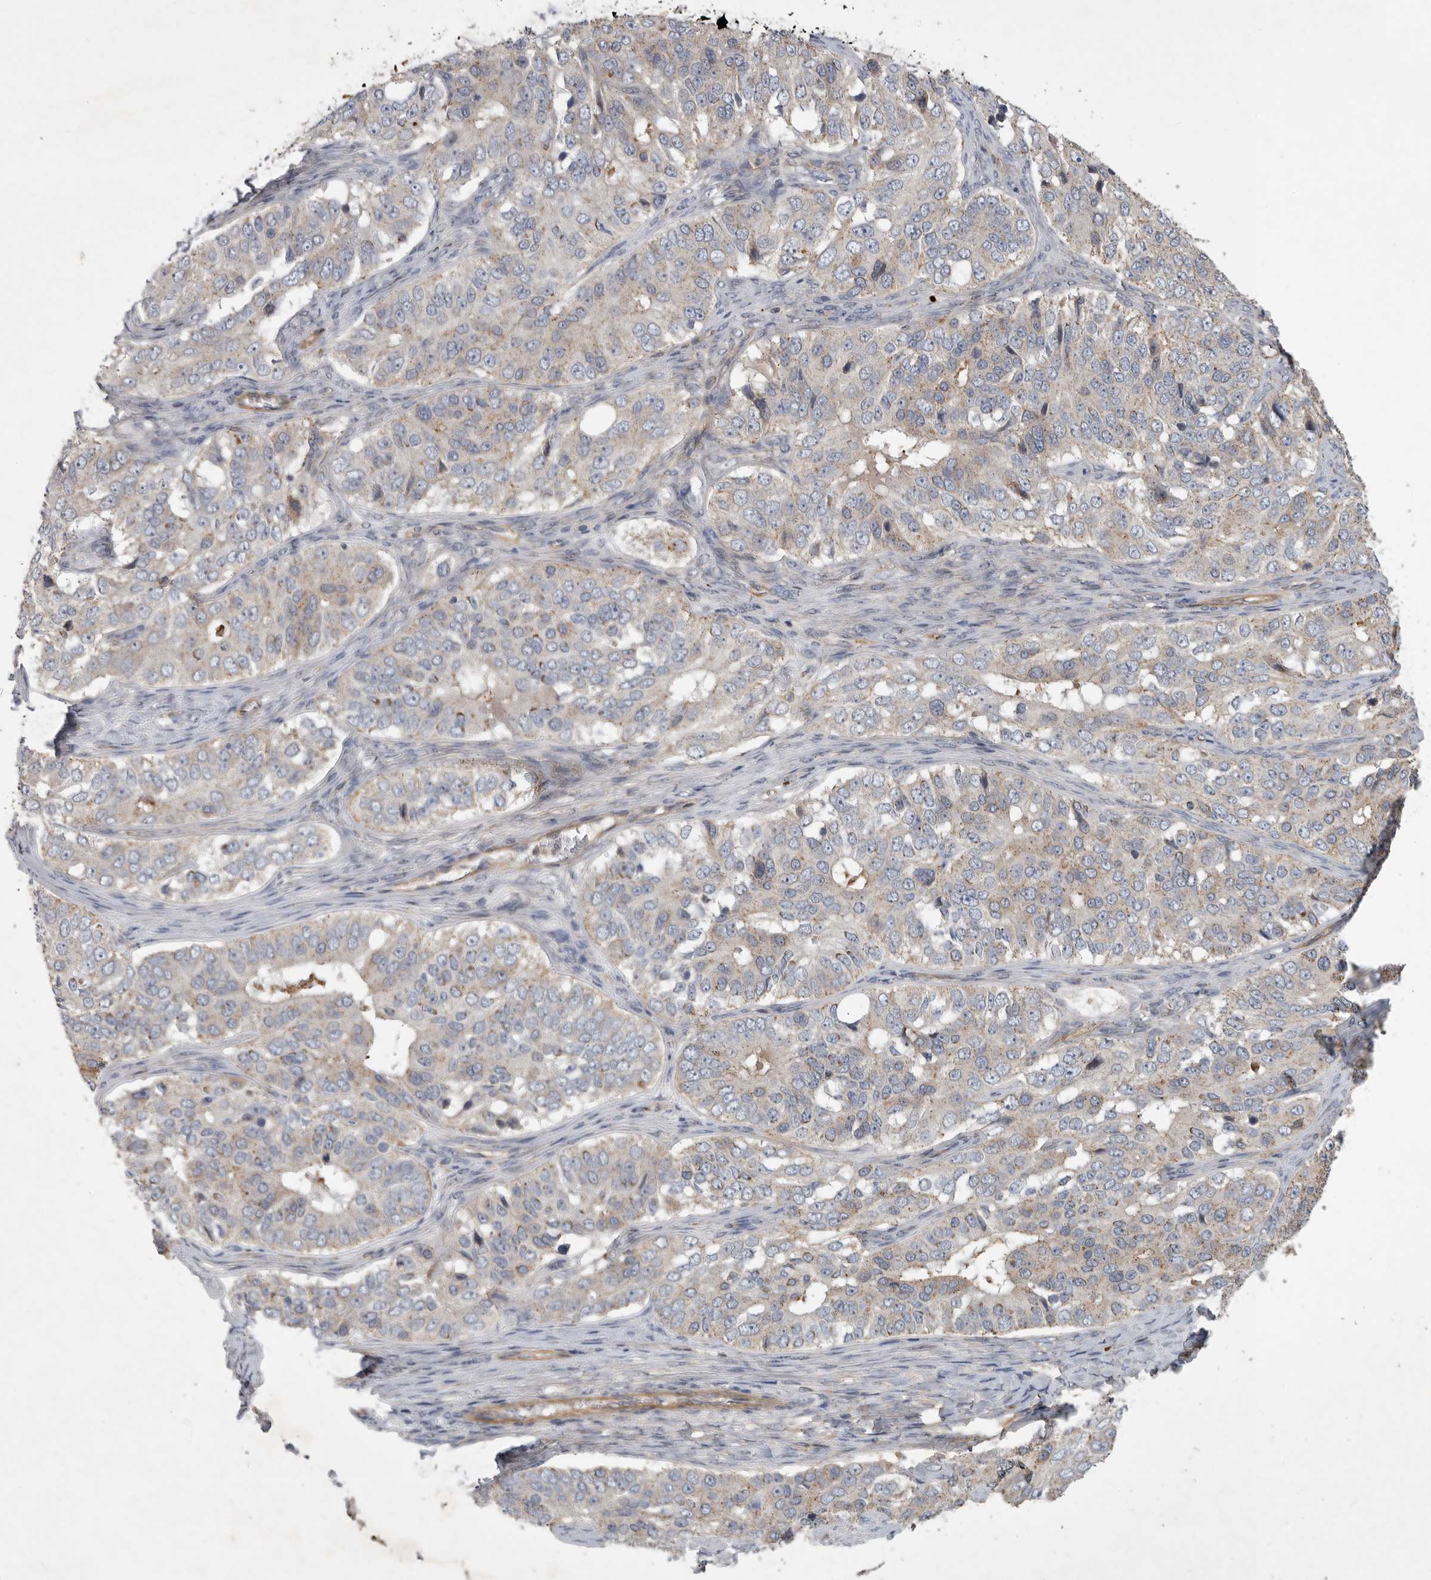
{"staining": {"intensity": "negative", "quantity": "none", "location": "none"}, "tissue": "ovarian cancer", "cell_type": "Tumor cells", "image_type": "cancer", "snomed": [{"axis": "morphology", "description": "Carcinoma, endometroid"}, {"axis": "topography", "description": "Ovary"}], "caption": "There is no significant positivity in tumor cells of endometroid carcinoma (ovarian).", "gene": "MLPH", "patient": {"sex": "female", "age": 51}}